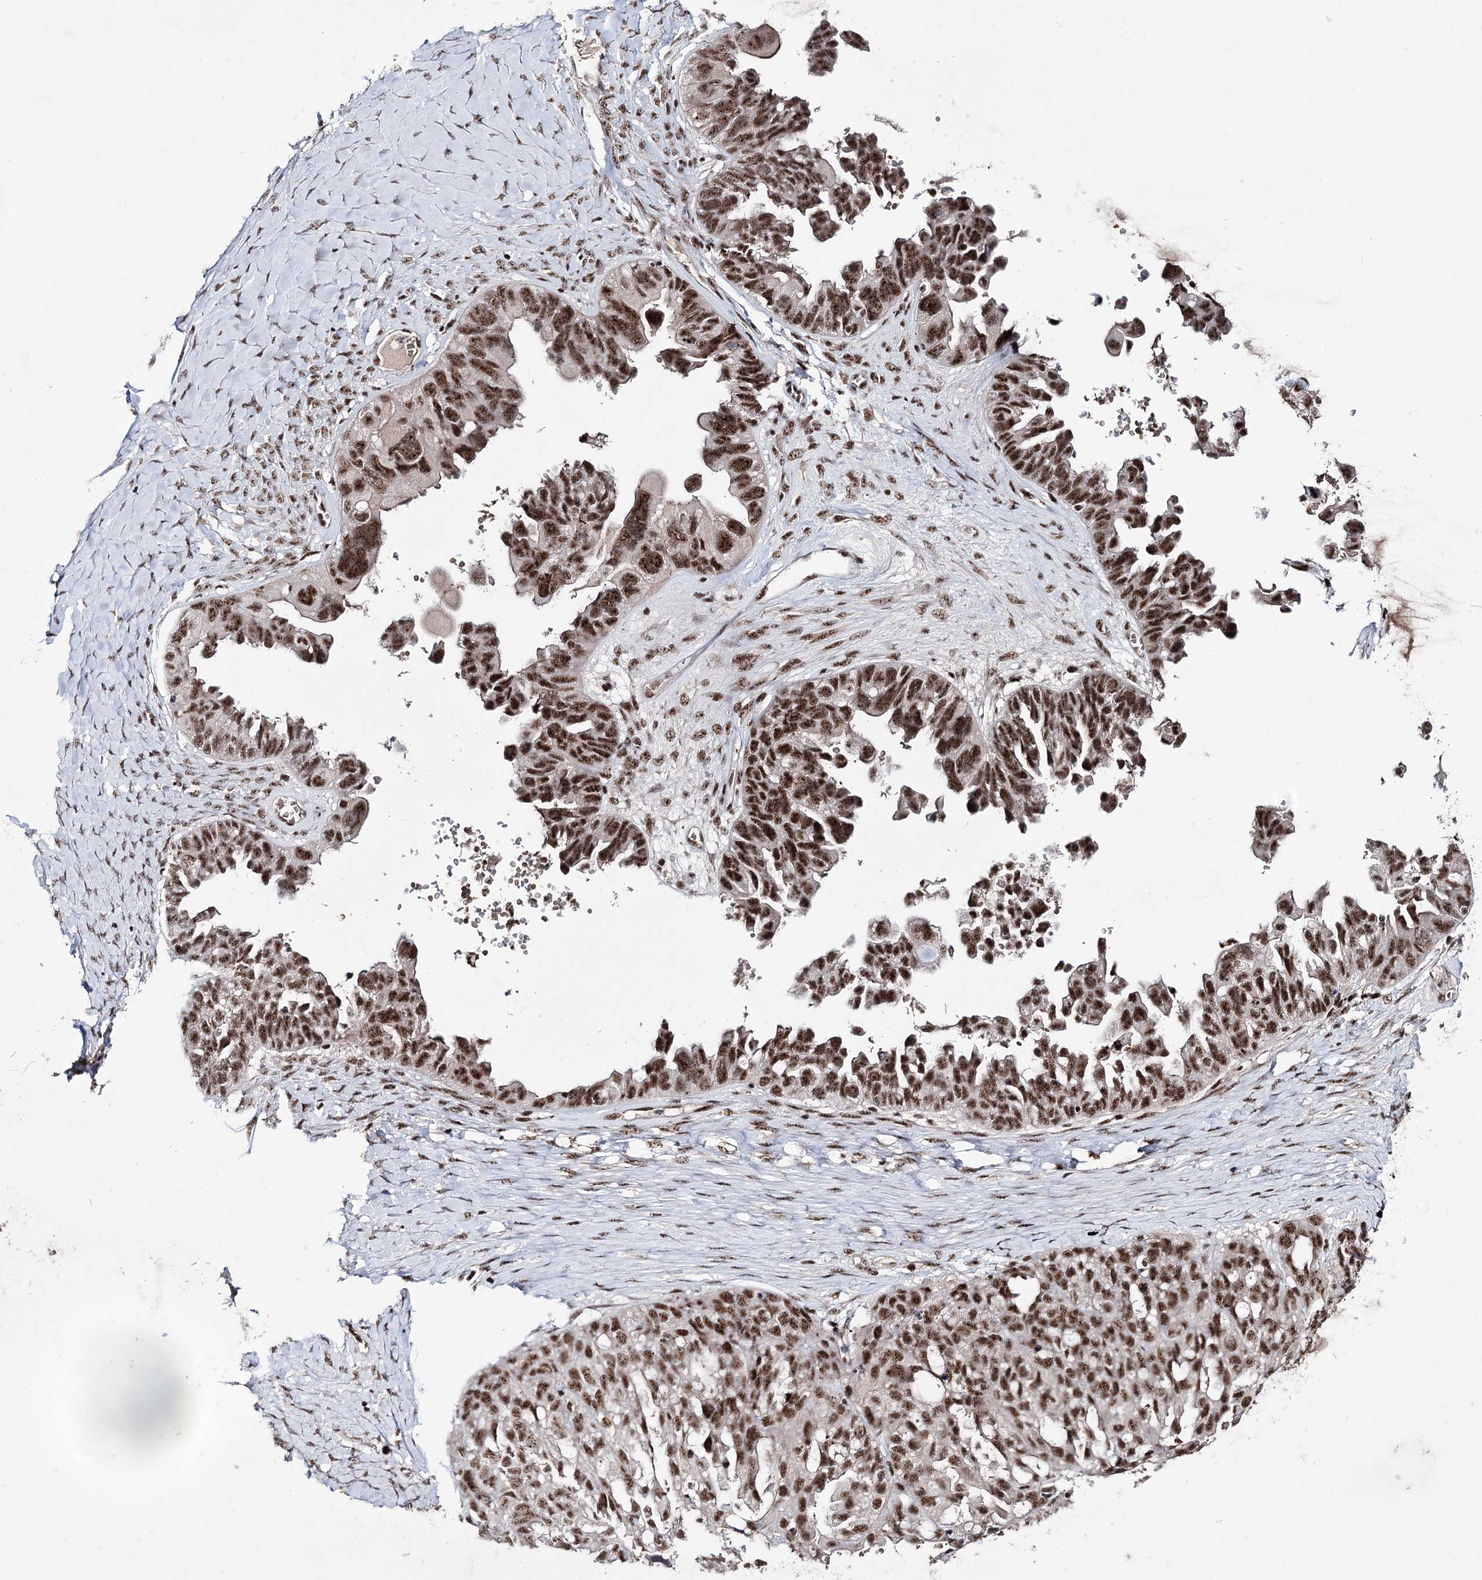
{"staining": {"intensity": "strong", "quantity": ">75%", "location": "nuclear"}, "tissue": "ovarian cancer", "cell_type": "Tumor cells", "image_type": "cancer", "snomed": [{"axis": "morphology", "description": "Cystadenocarcinoma, serous, NOS"}, {"axis": "topography", "description": "Ovary"}], "caption": "Protein staining by IHC exhibits strong nuclear staining in approximately >75% of tumor cells in ovarian cancer (serous cystadenocarcinoma).", "gene": "PRPF40A", "patient": {"sex": "female", "age": 79}}